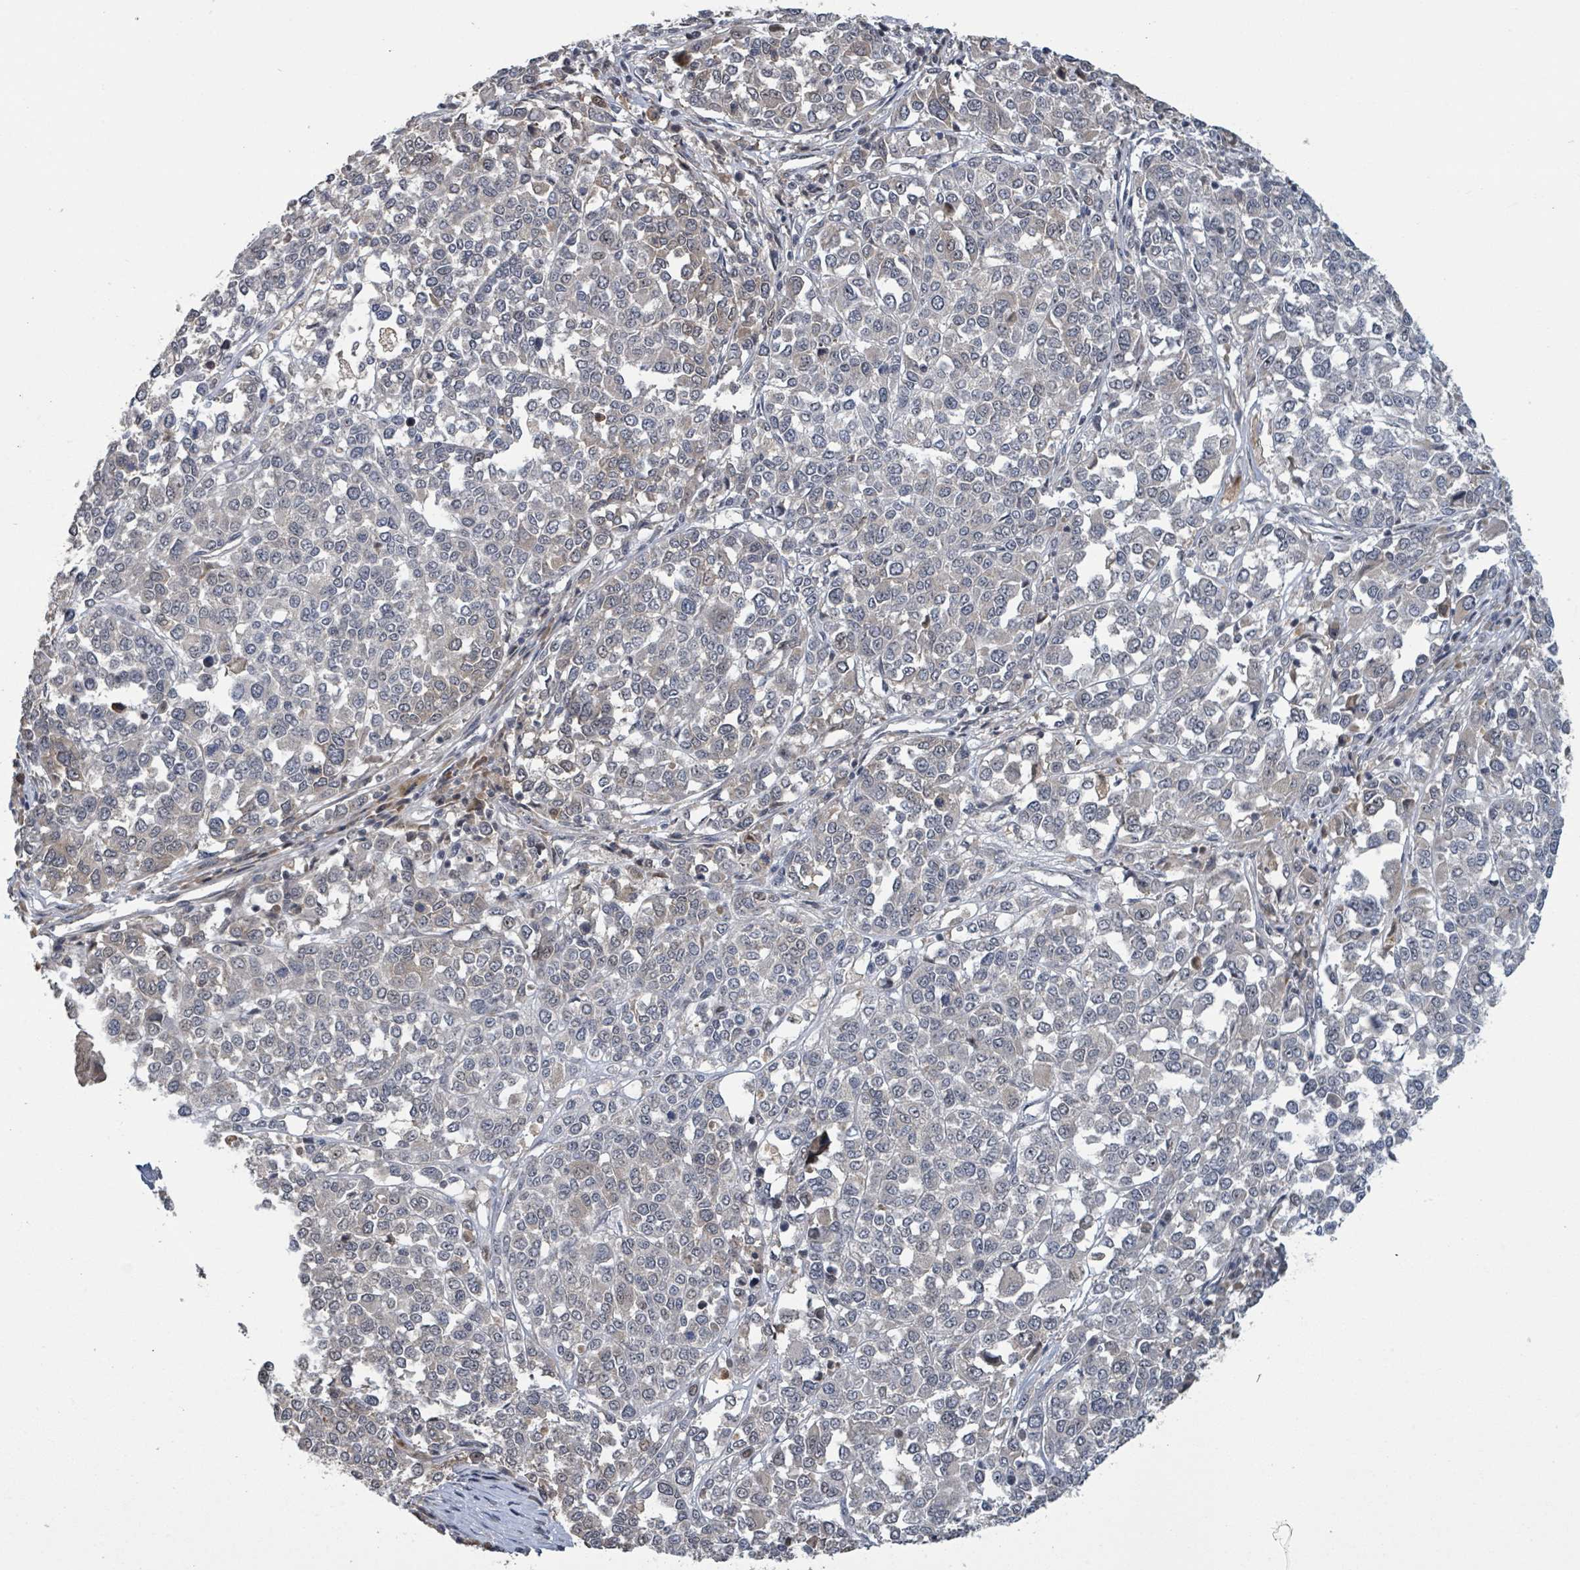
{"staining": {"intensity": "weak", "quantity": "<25%", "location": "cytoplasmic/membranous"}, "tissue": "melanoma", "cell_type": "Tumor cells", "image_type": "cancer", "snomed": [{"axis": "morphology", "description": "Malignant melanoma, Metastatic site"}, {"axis": "topography", "description": "Lymph node"}], "caption": "Malignant melanoma (metastatic site) stained for a protein using immunohistochemistry (IHC) displays no expression tumor cells.", "gene": "ZBTB14", "patient": {"sex": "male", "age": 44}}